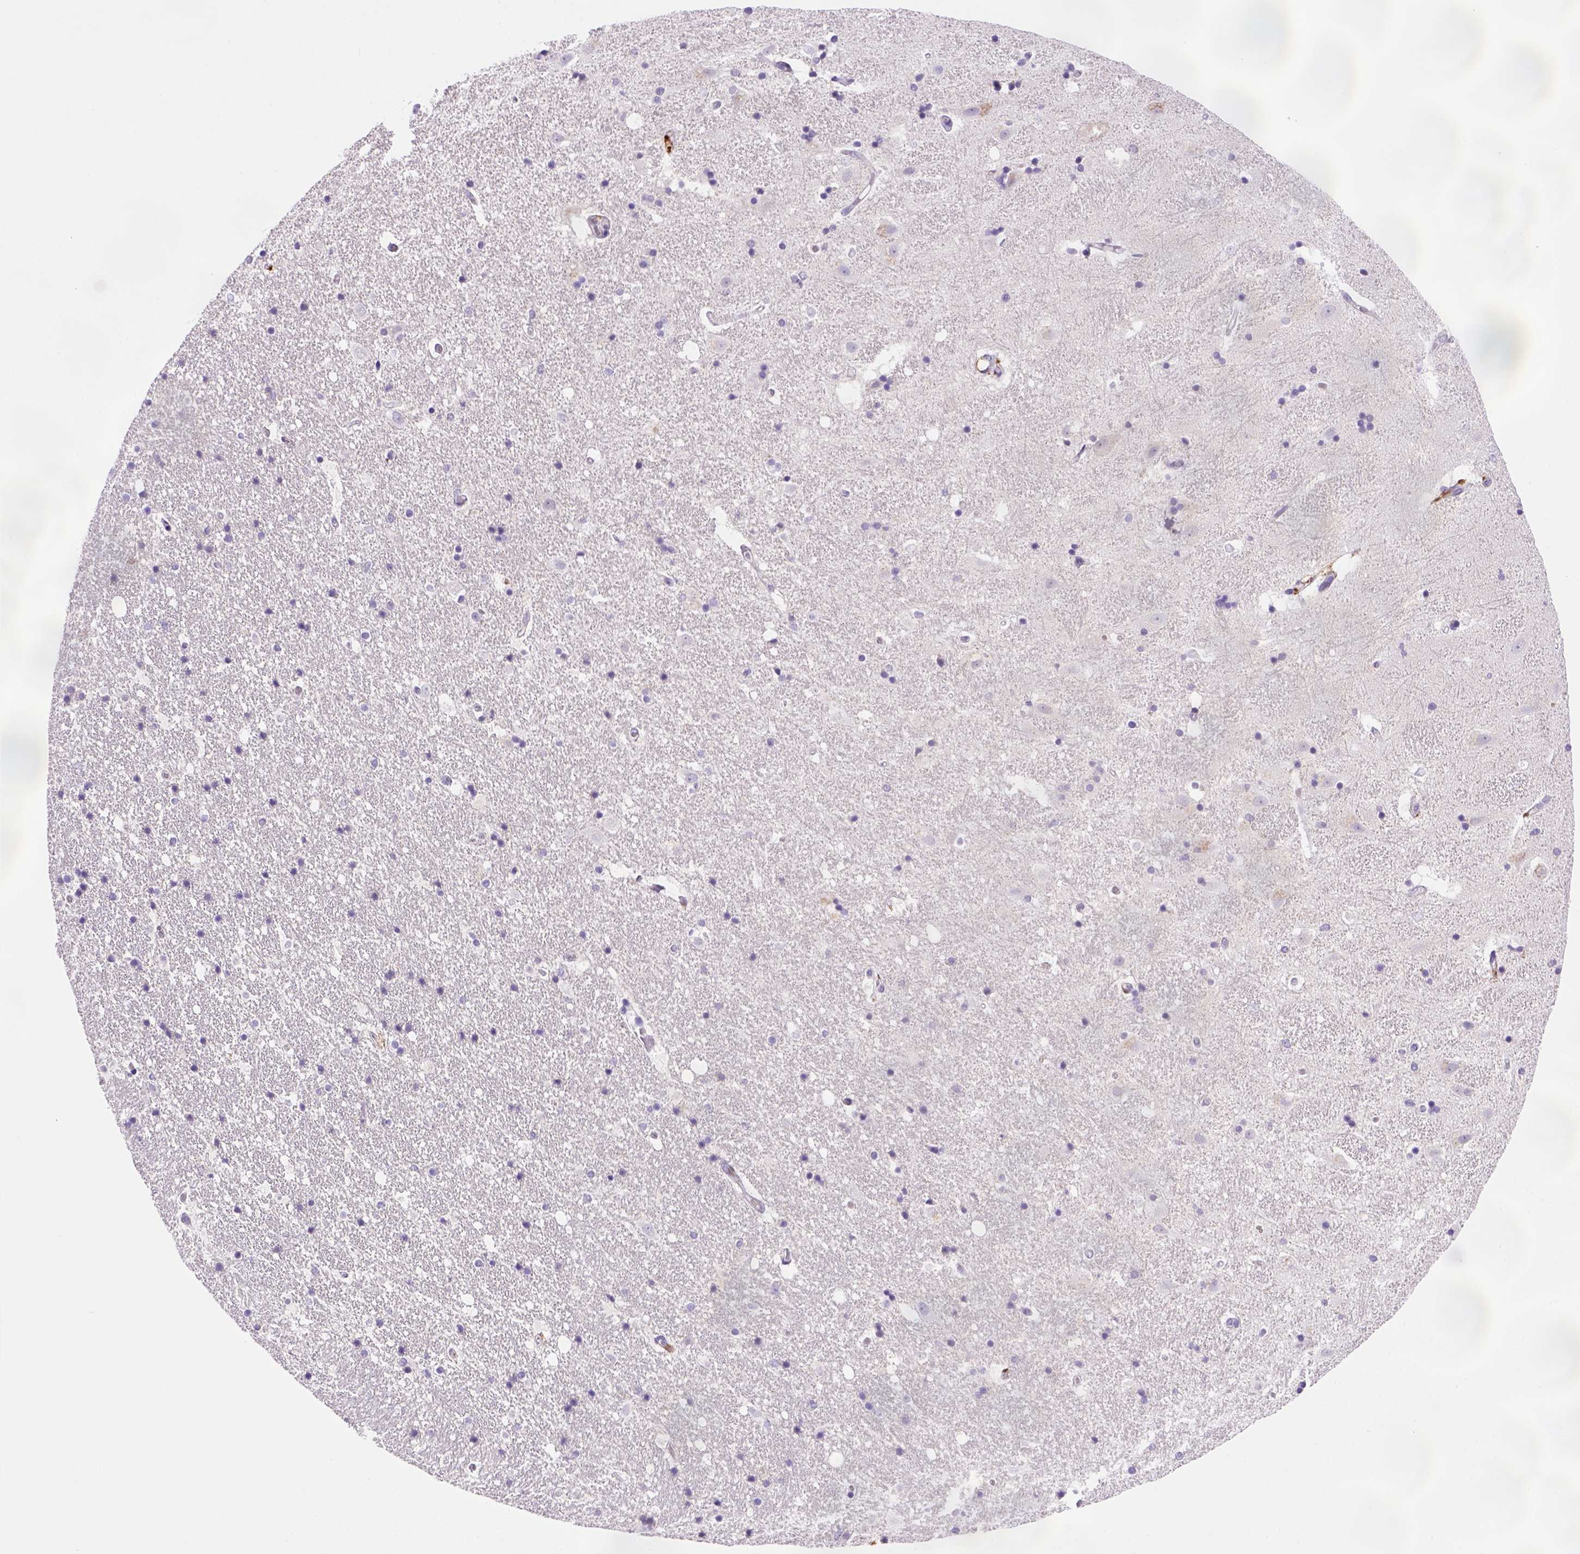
{"staining": {"intensity": "negative", "quantity": "none", "location": "none"}, "tissue": "hippocampus", "cell_type": "Glial cells", "image_type": "normal", "snomed": [{"axis": "morphology", "description": "Normal tissue, NOS"}, {"axis": "topography", "description": "Hippocampus"}], "caption": "Glial cells show no significant protein expression in benign hippocampus. (DAB IHC, high magnification).", "gene": "CD14", "patient": {"sex": "male", "age": 49}}